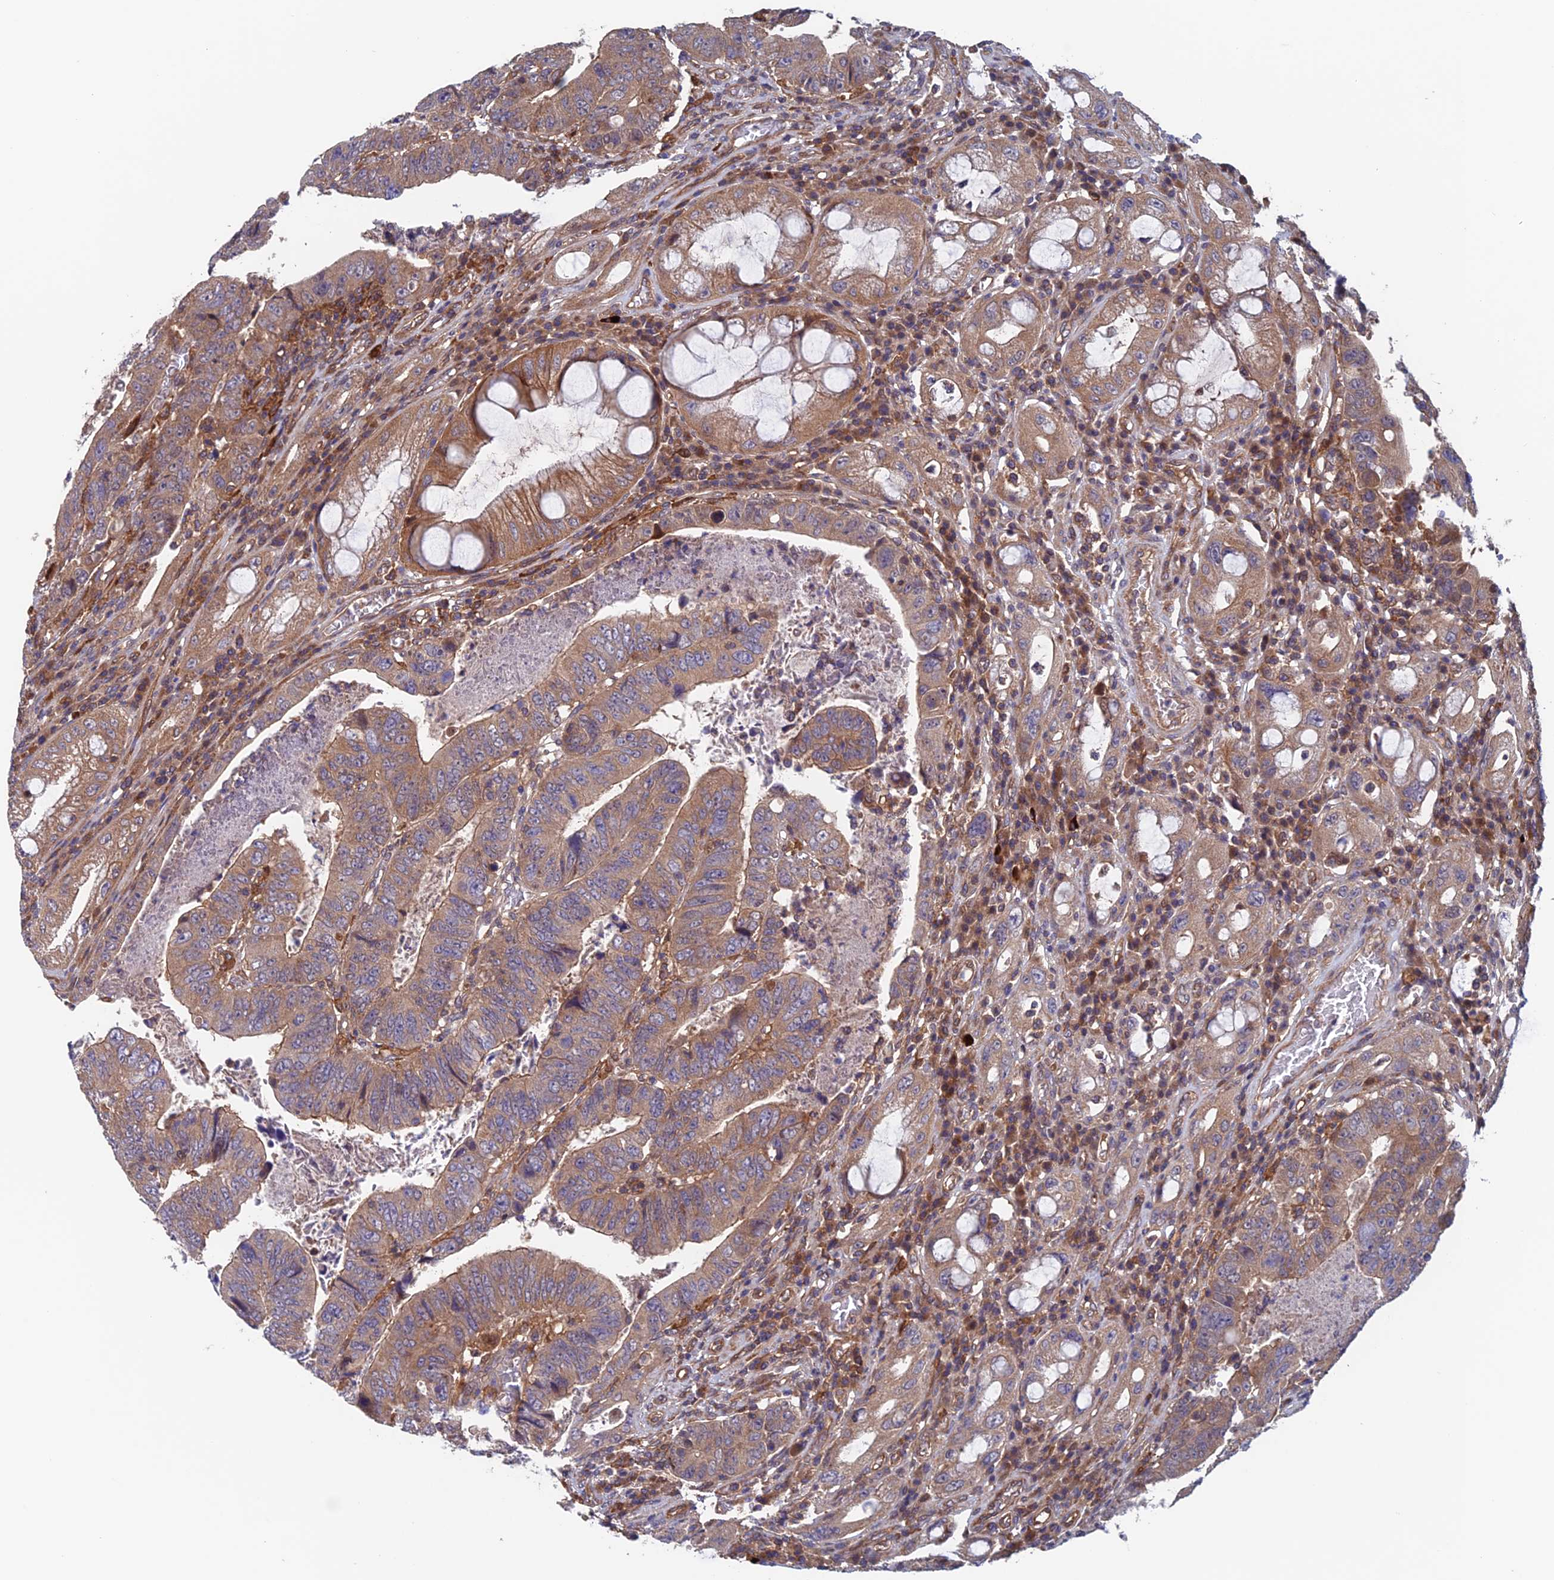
{"staining": {"intensity": "moderate", "quantity": ">75%", "location": "cytoplasmic/membranous"}, "tissue": "colorectal cancer", "cell_type": "Tumor cells", "image_type": "cancer", "snomed": [{"axis": "morphology", "description": "Normal tissue, NOS"}, {"axis": "morphology", "description": "Adenocarcinoma, NOS"}, {"axis": "topography", "description": "Rectum"}], "caption": "Immunohistochemical staining of colorectal adenocarcinoma displays medium levels of moderate cytoplasmic/membranous protein positivity in approximately >75% of tumor cells.", "gene": "NUDT16L1", "patient": {"sex": "female", "age": 65}}